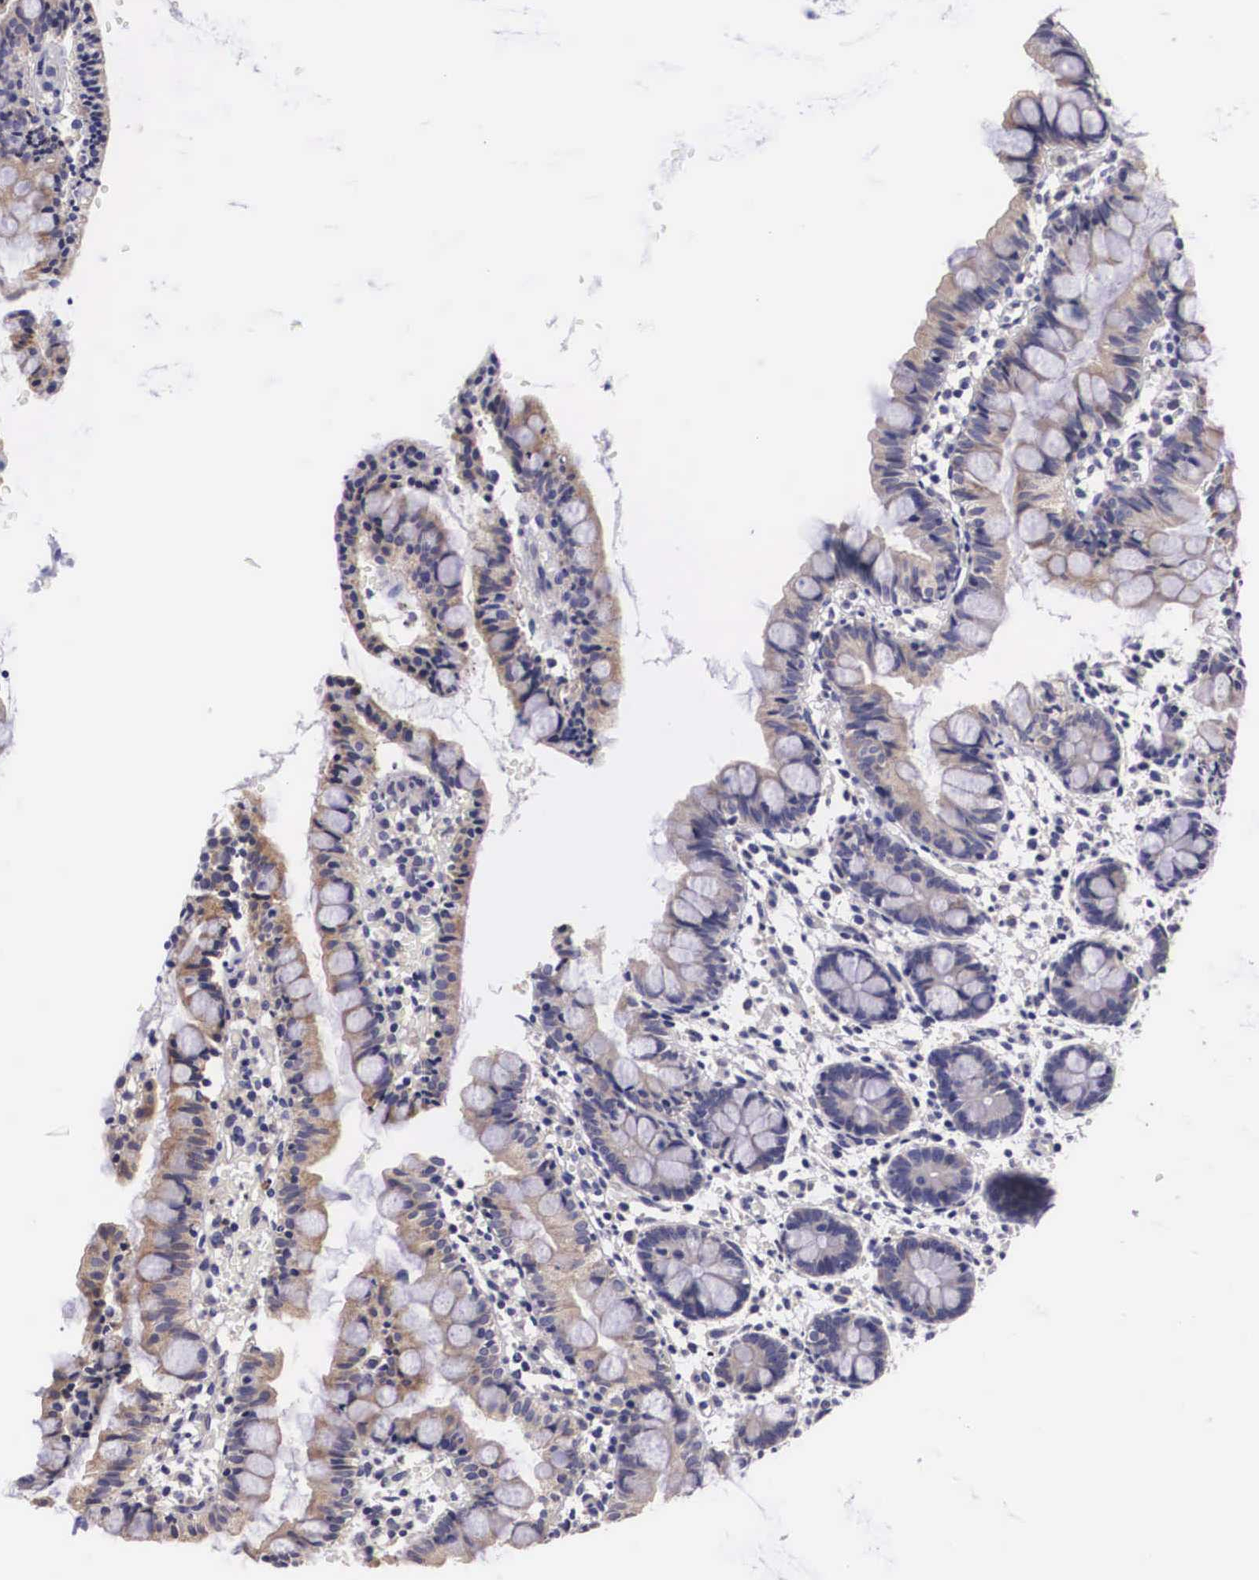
{"staining": {"intensity": "moderate", "quantity": "25%-75%", "location": "cytoplasmic/membranous"}, "tissue": "small intestine", "cell_type": "Glandular cells", "image_type": "normal", "snomed": [{"axis": "morphology", "description": "Normal tissue, NOS"}, {"axis": "topography", "description": "Small intestine"}], "caption": "Benign small intestine was stained to show a protein in brown. There is medium levels of moderate cytoplasmic/membranous staining in about 25%-75% of glandular cells. The staining was performed using DAB (3,3'-diaminobenzidine) to visualize the protein expression in brown, while the nuclei were stained in blue with hematoxylin (Magnification: 20x).", "gene": "ARG2", "patient": {"sex": "male", "age": 1}}